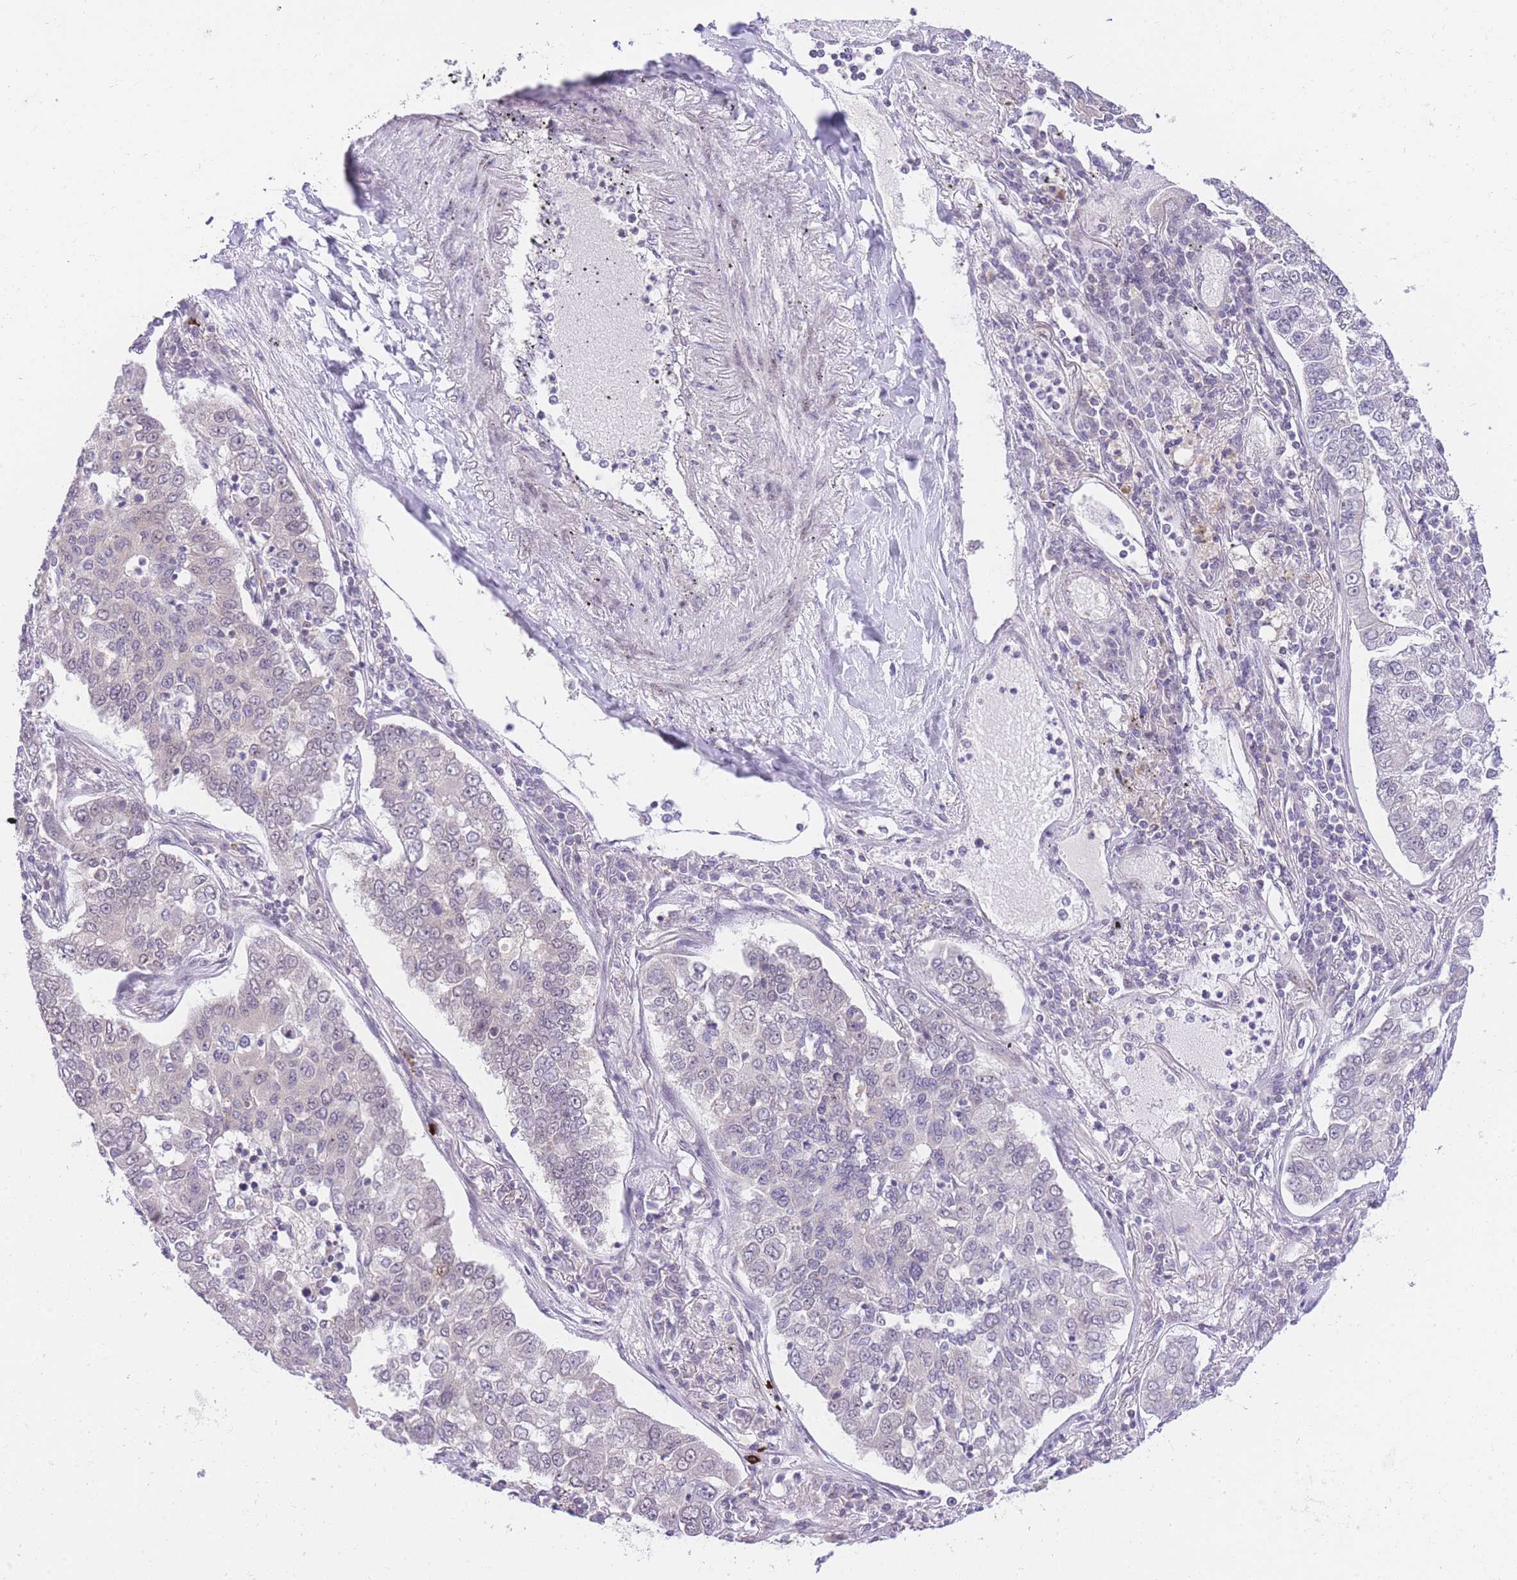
{"staining": {"intensity": "negative", "quantity": "none", "location": "none"}, "tissue": "lung cancer", "cell_type": "Tumor cells", "image_type": "cancer", "snomed": [{"axis": "morphology", "description": "Adenocarcinoma, NOS"}, {"axis": "topography", "description": "Lung"}], "caption": "Immunohistochemistry photomicrograph of neoplastic tissue: lung cancer (adenocarcinoma) stained with DAB shows no significant protein positivity in tumor cells. Nuclei are stained in blue.", "gene": "STK39", "patient": {"sex": "male", "age": 49}}